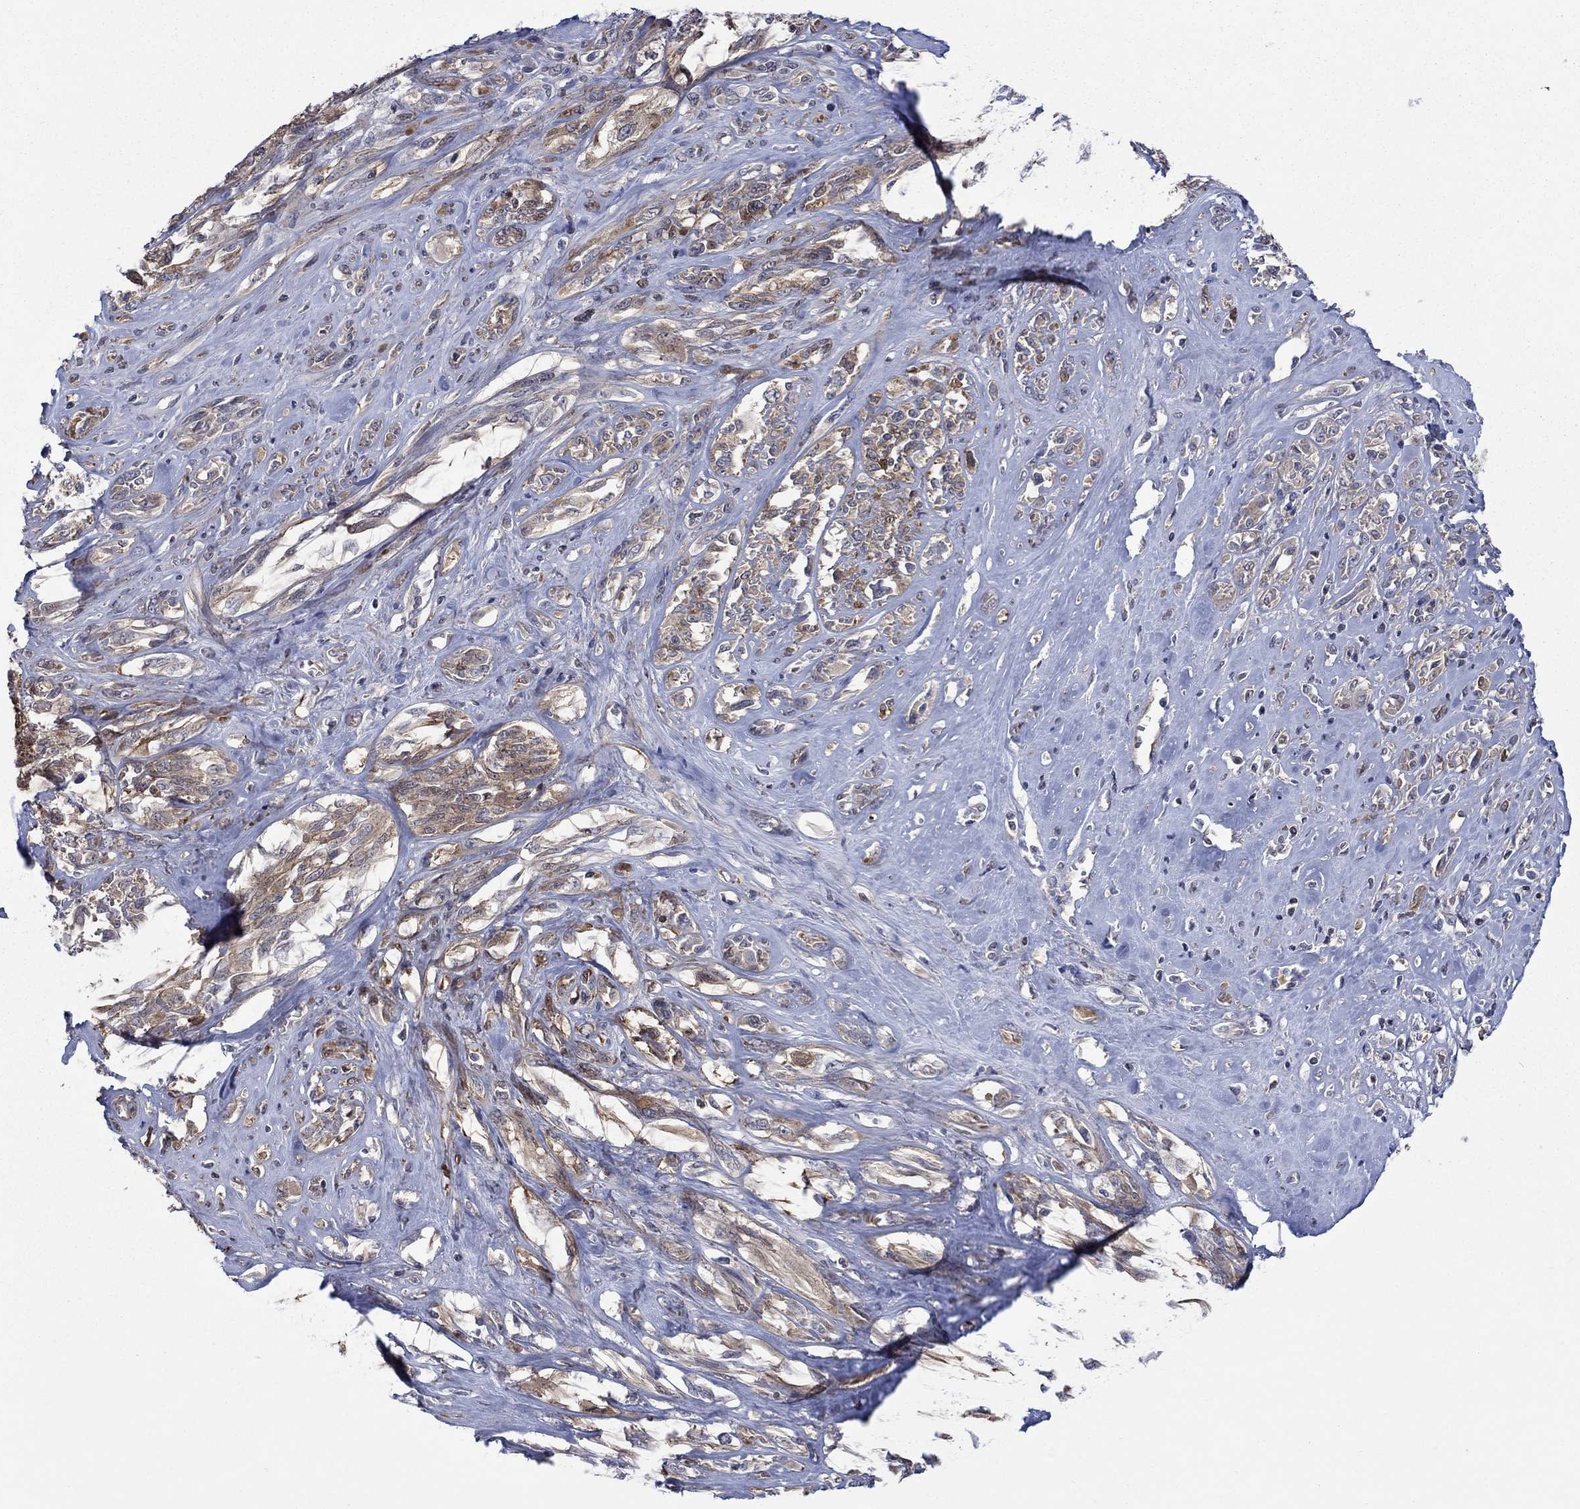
{"staining": {"intensity": "weak", "quantity": "25%-75%", "location": "cytoplasmic/membranous"}, "tissue": "melanoma", "cell_type": "Tumor cells", "image_type": "cancer", "snomed": [{"axis": "morphology", "description": "Malignant melanoma, NOS"}, {"axis": "topography", "description": "Skin"}], "caption": "Immunohistochemistry photomicrograph of human malignant melanoma stained for a protein (brown), which shows low levels of weak cytoplasmic/membranous positivity in approximately 25%-75% of tumor cells.", "gene": "PDZD2", "patient": {"sex": "female", "age": 91}}